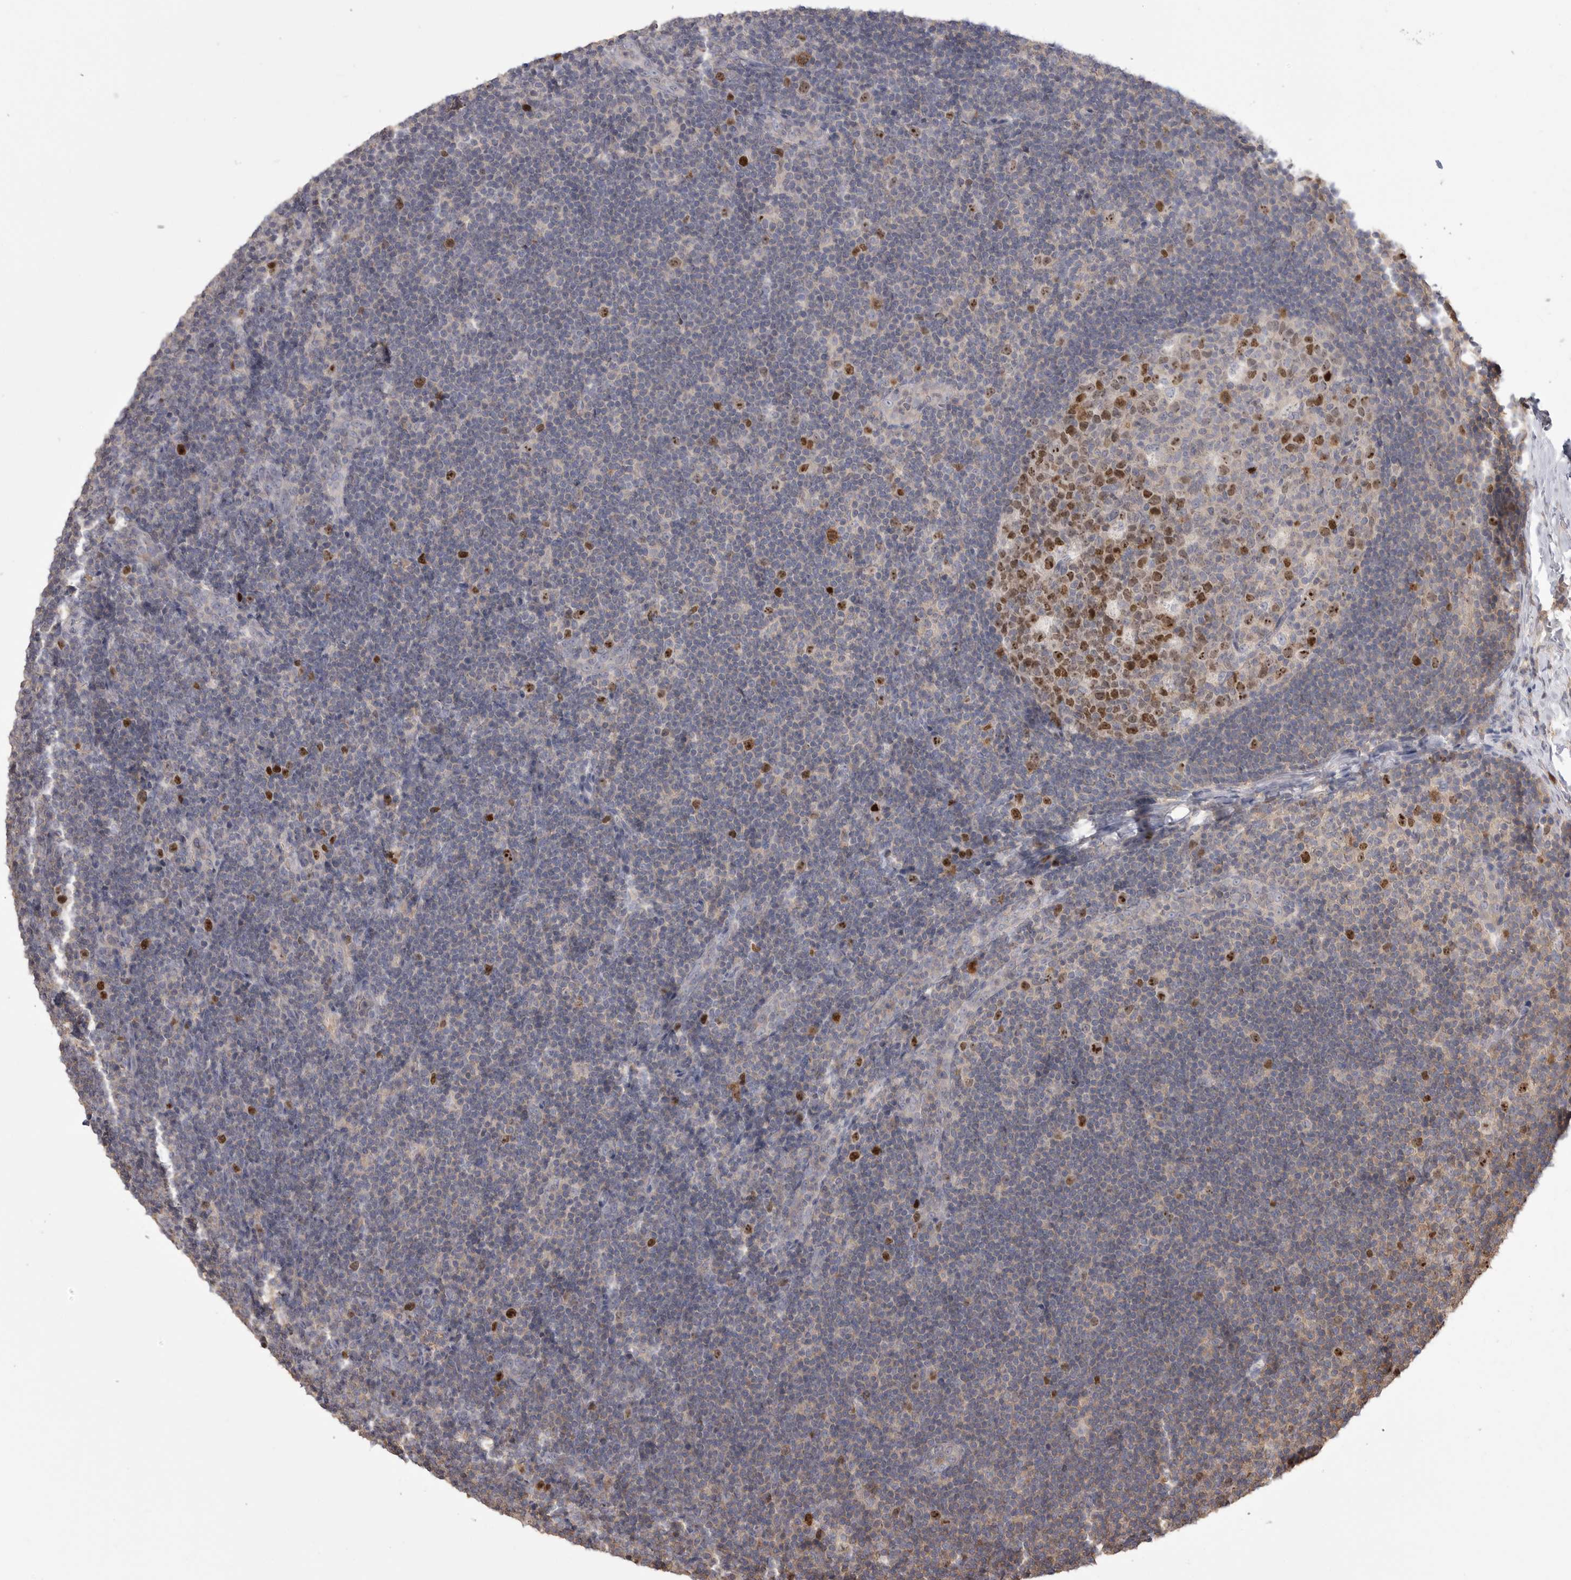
{"staining": {"intensity": "strong", "quantity": "25%-75%", "location": "cytoplasmic/membranous,nuclear"}, "tissue": "lymph node", "cell_type": "Germinal center cells", "image_type": "normal", "snomed": [{"axis": "morphology", "description": "Normal tissue, NOS"}, {"axis": "topography", "description": "Lymph node"}], "caption": "Immunohistochemistry (IHC) (DAB (3,3'-diaminobenzidine)) staining of benign lymph node reveals strong cytoplasmic/membranous,nuclear protein staining in approximately 25%-75% of germinal center cells. (Stains: DAB (3,3'-diaminobenzidine) in brown, nuclei in blue, Microscopy: brightfield microscopy at high magnification).", "gene": "TOP2A", "patient": {"sex": "female", "age": 22}}